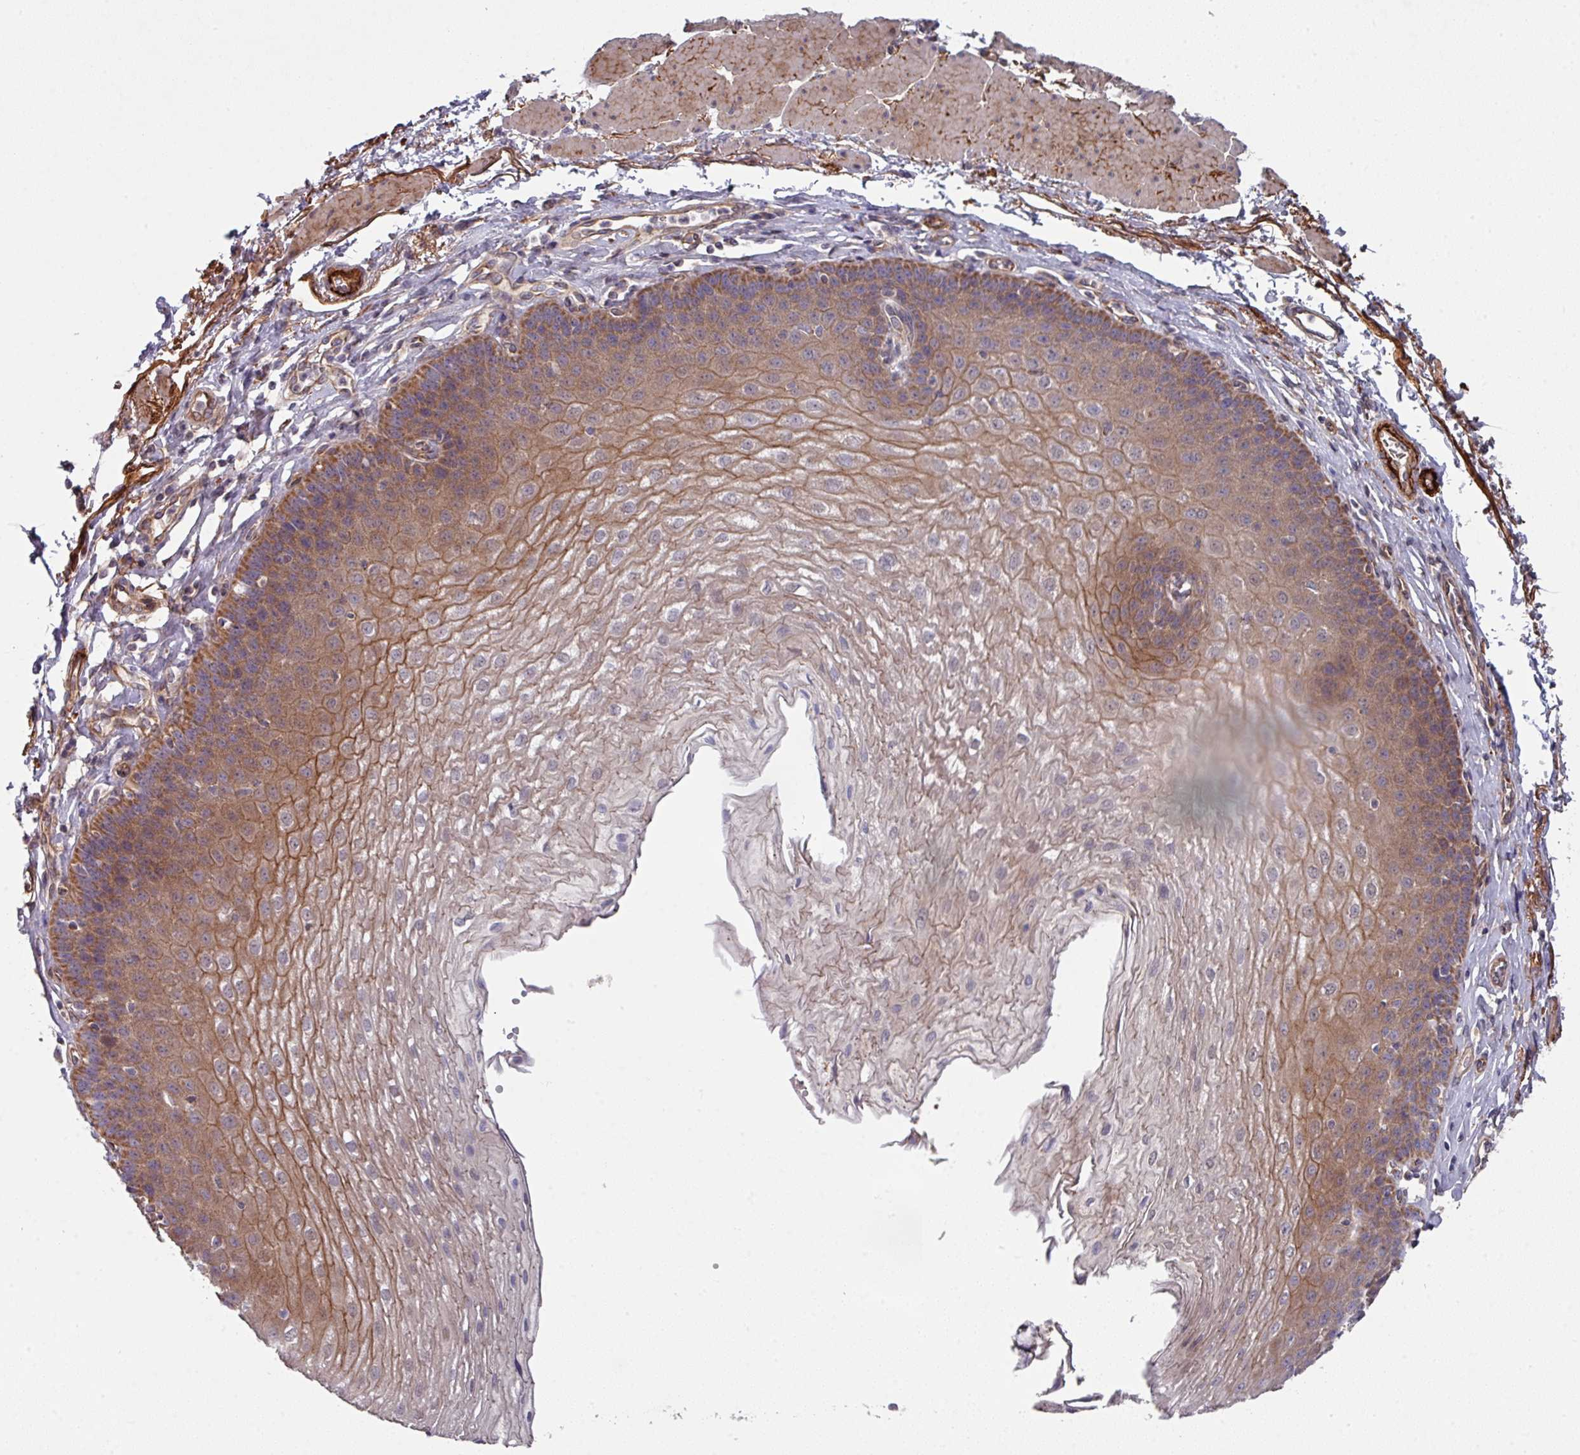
{"staining": {"intensity": "moderate", "quantity": ">75%", "location": "cytoplasmic/membranous"}, "tissue": "esophagus", "cell_type": "Squamous epithelial cells", "image_type": "normal", "snomed": [{"axis": "morphology", "description": "Normal tissue, NOS"}, {"axis": "topography", "description": "Esophagus"}], "caption": "Squamous epithelial cells display moderate cytoplasmic/membranous staining in approximately >75% of cells in benign esophagus.", "gene": "DCAF12L1", "patient": {"sex": "female", "age": 81}}